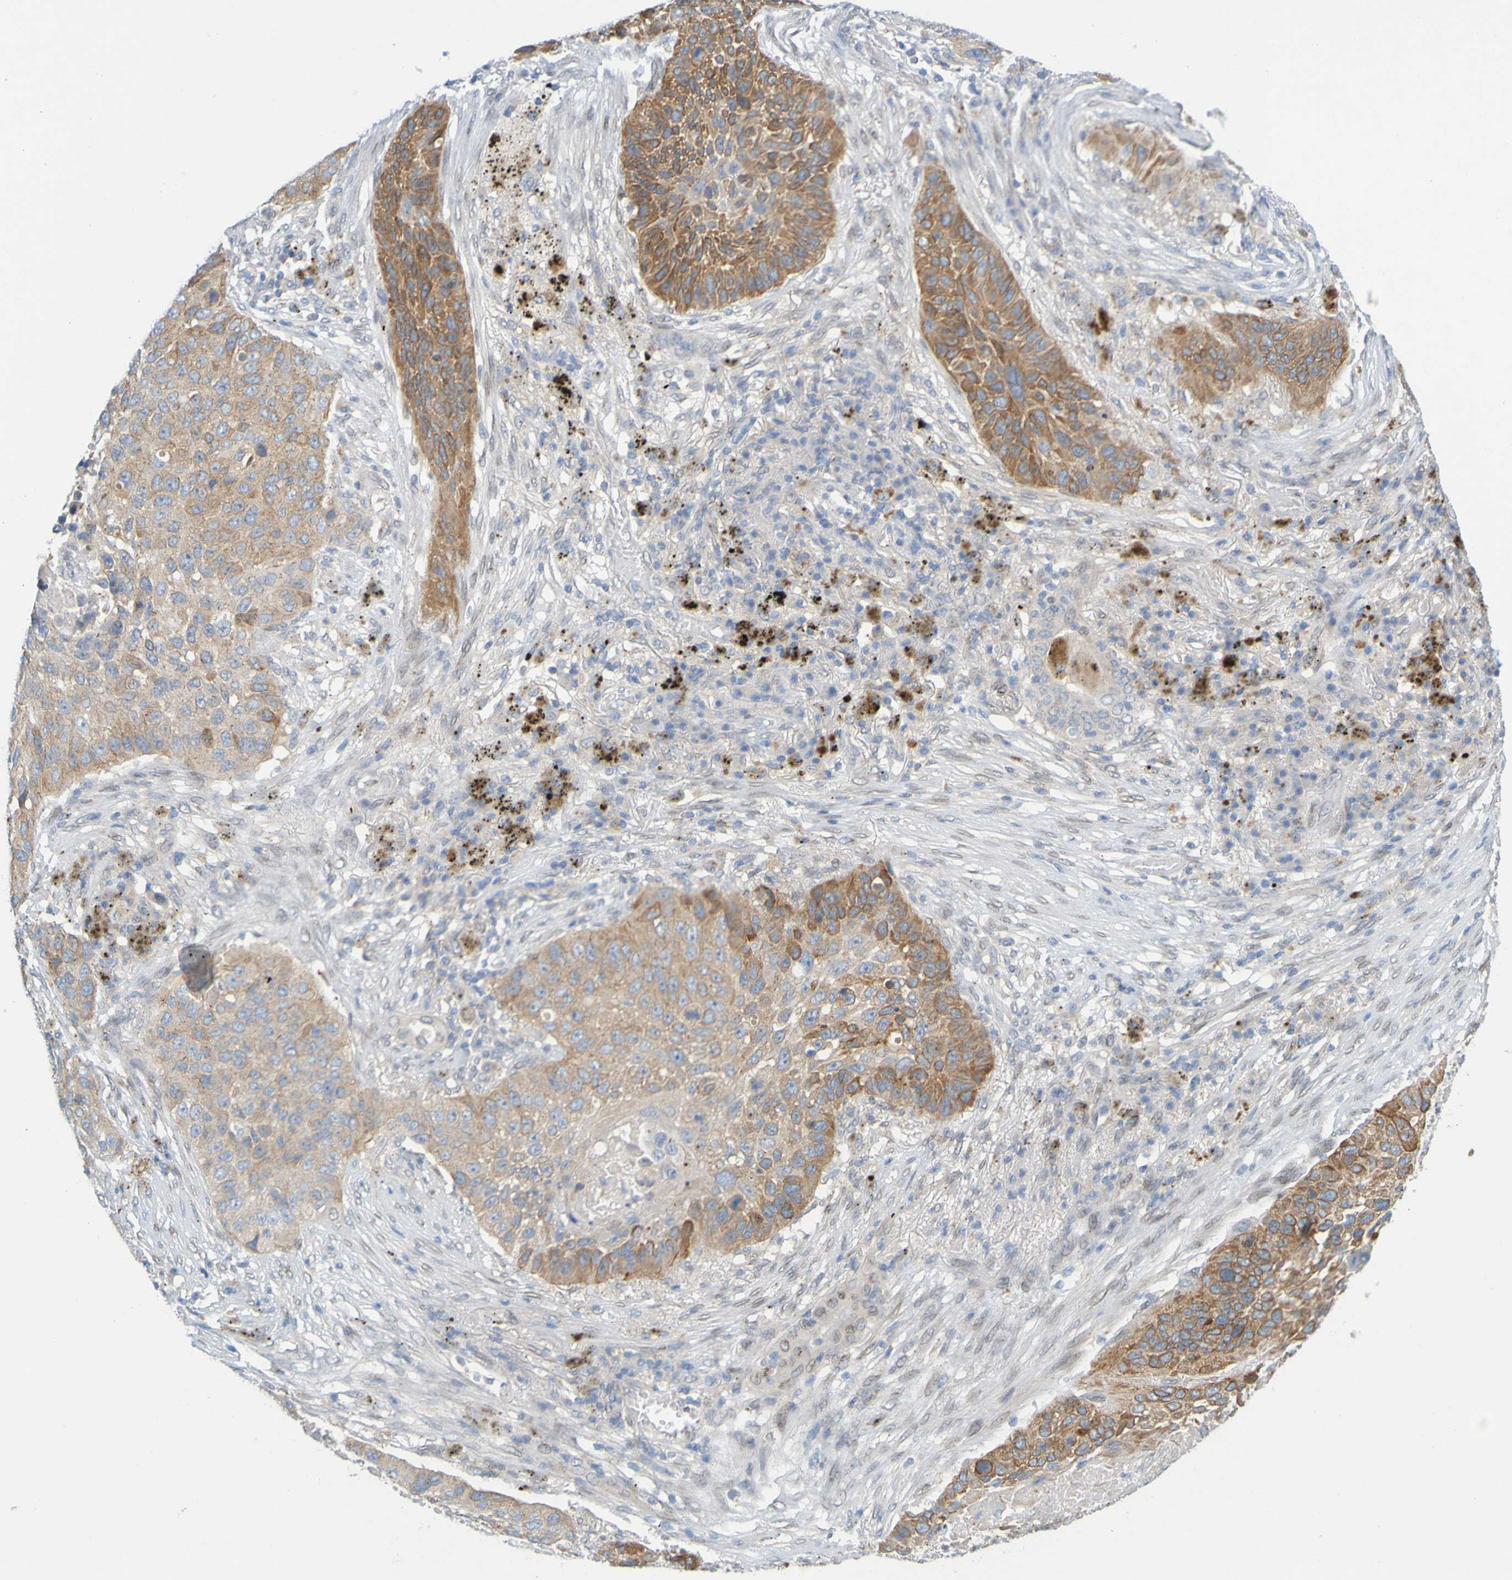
{"staining": {"intensity": "moderate", "quantity": "25%-75%", "location": "cytoplasmic/membranous"}, "tissue": "lung cancer", "cell_type": "Tumor cells", "image_type": "cancer", "snomed": [{"axis": "morphology", "description": "Squamous cell carcinoma, NOS"}, {"axis": "topography", "description": "Lung"}], "caption": "A brown stain highlights moderate cytoplasmic/membranous positivity of a protein in human lung squamous cell carcinoma tumor cells. The staining was performed using DAB, with brown indicating positive protein expression. Nuclei are stained blue with hematoxylin.", "gene": "MAG", "patient": {"sex": "male", "age": 57}}